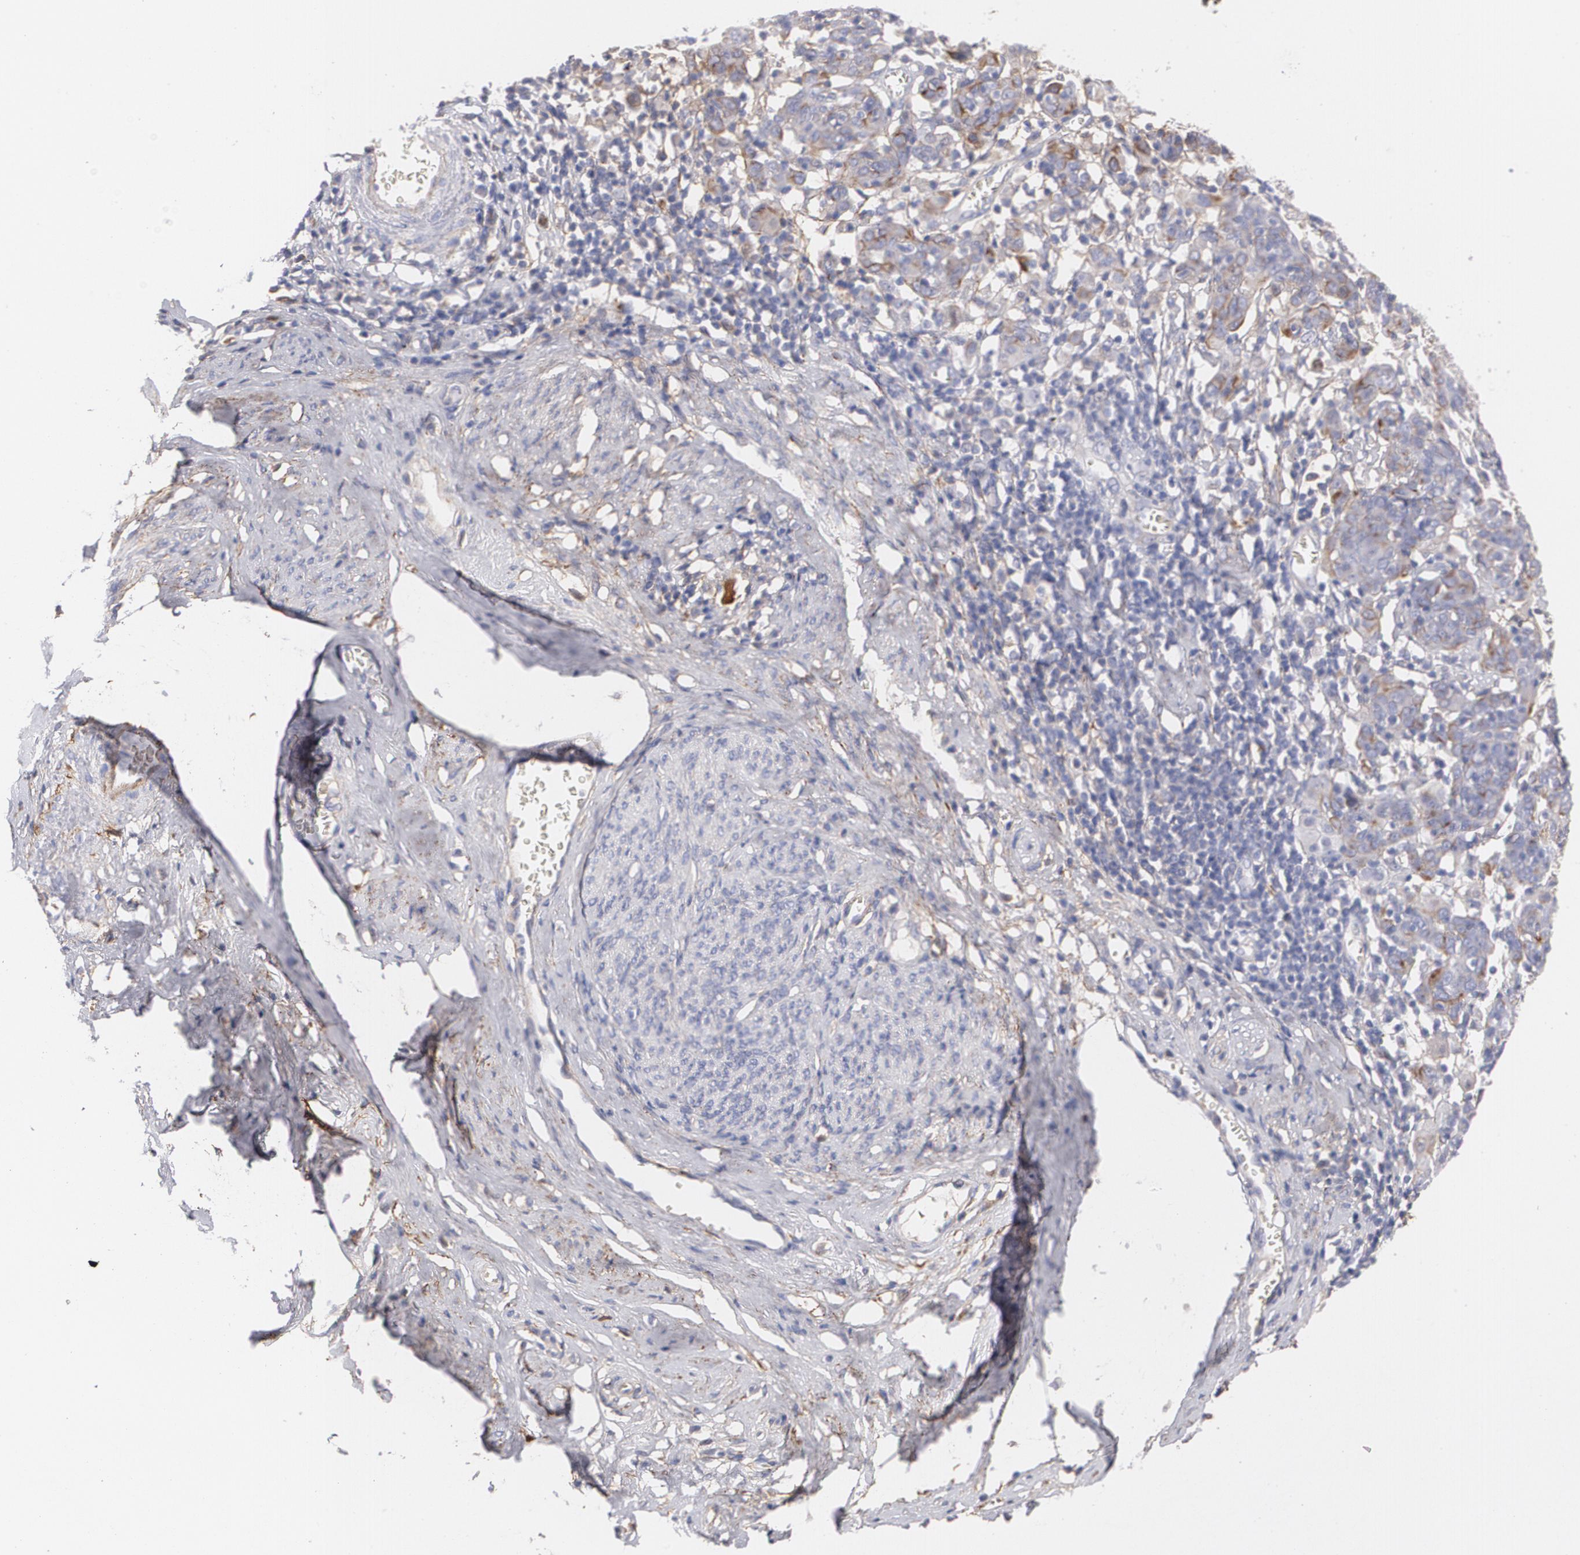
{"staining": {"intensity": "negative", "quantity": "none", "location": "none"}, "tissue": "cervical cancer", "cell_type": "Tumor cells", "image_type": "cancer", "snomed": [{"axis": "morphology", "description": "Normal tissue, NOS"}, {"axis": "morphology", "description": "Squamous cell carcinoma, NOS"}, {"axis": "topography", "description": "Cervix"}], "caption": "Immunohistochemical staining of human cervical squamous cell carcinoma exhibits no significant expression in tumor cells.", "gene": "FBLN1", "patient": {"sex": "female", "age": 67}}